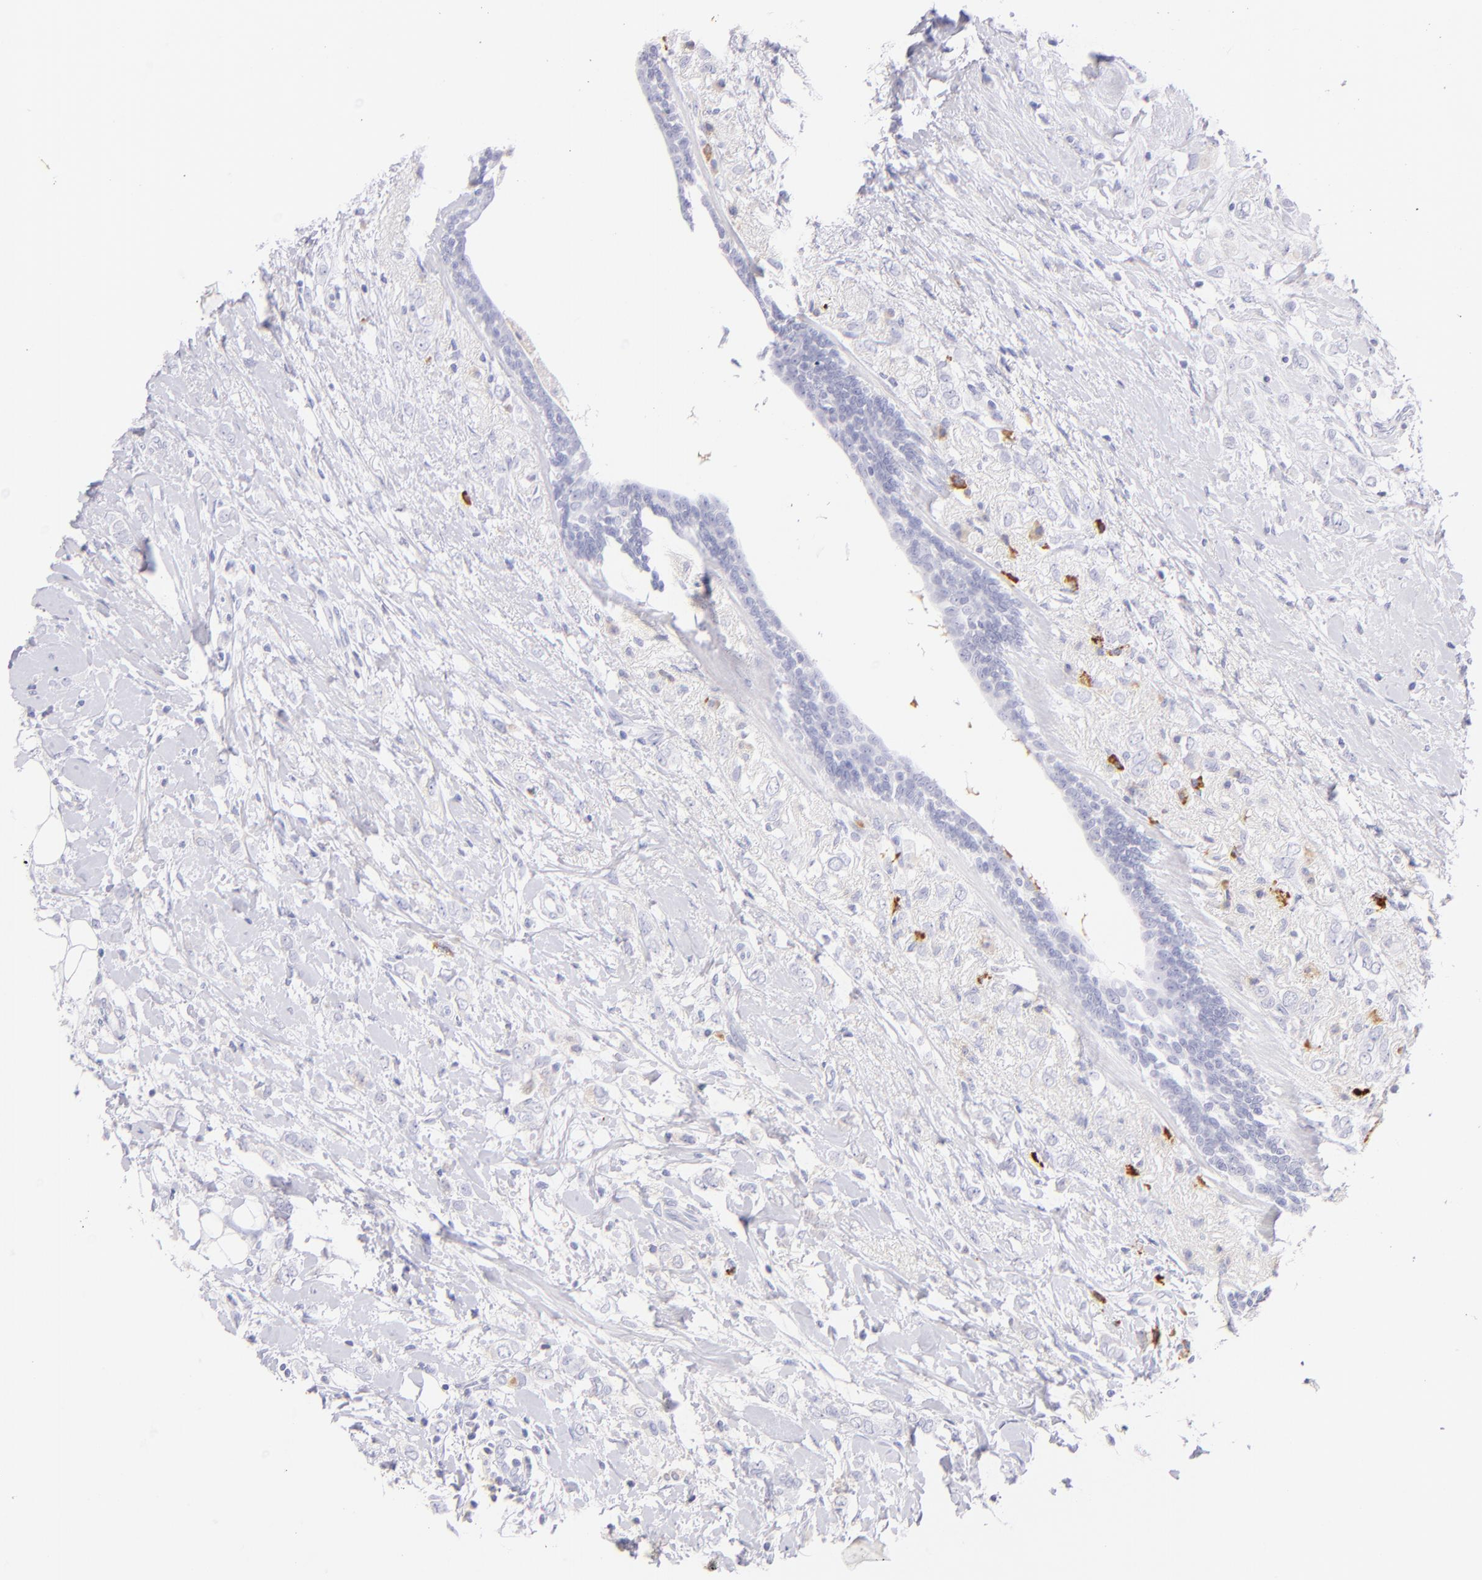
{"staining": {"intensity": "negative", "quantity": "none", "location": "none"}, "tissue": "breast cancer", "cell_type": "Tumor cells", "image_type": "cancer", "snomed": [{"axis": "morphology", "description": "Normal tissue, NOS"}, {"axis": "morphology", "description": "Lobular carcinoma"}, {"axis": "topography", "description": "Breast"}], "caption": "Tumor cells show no significant protein expression in lobular carcinoma (breast).", "gene": "SDC1", "patient": {"sex": "female", "age": 47}}